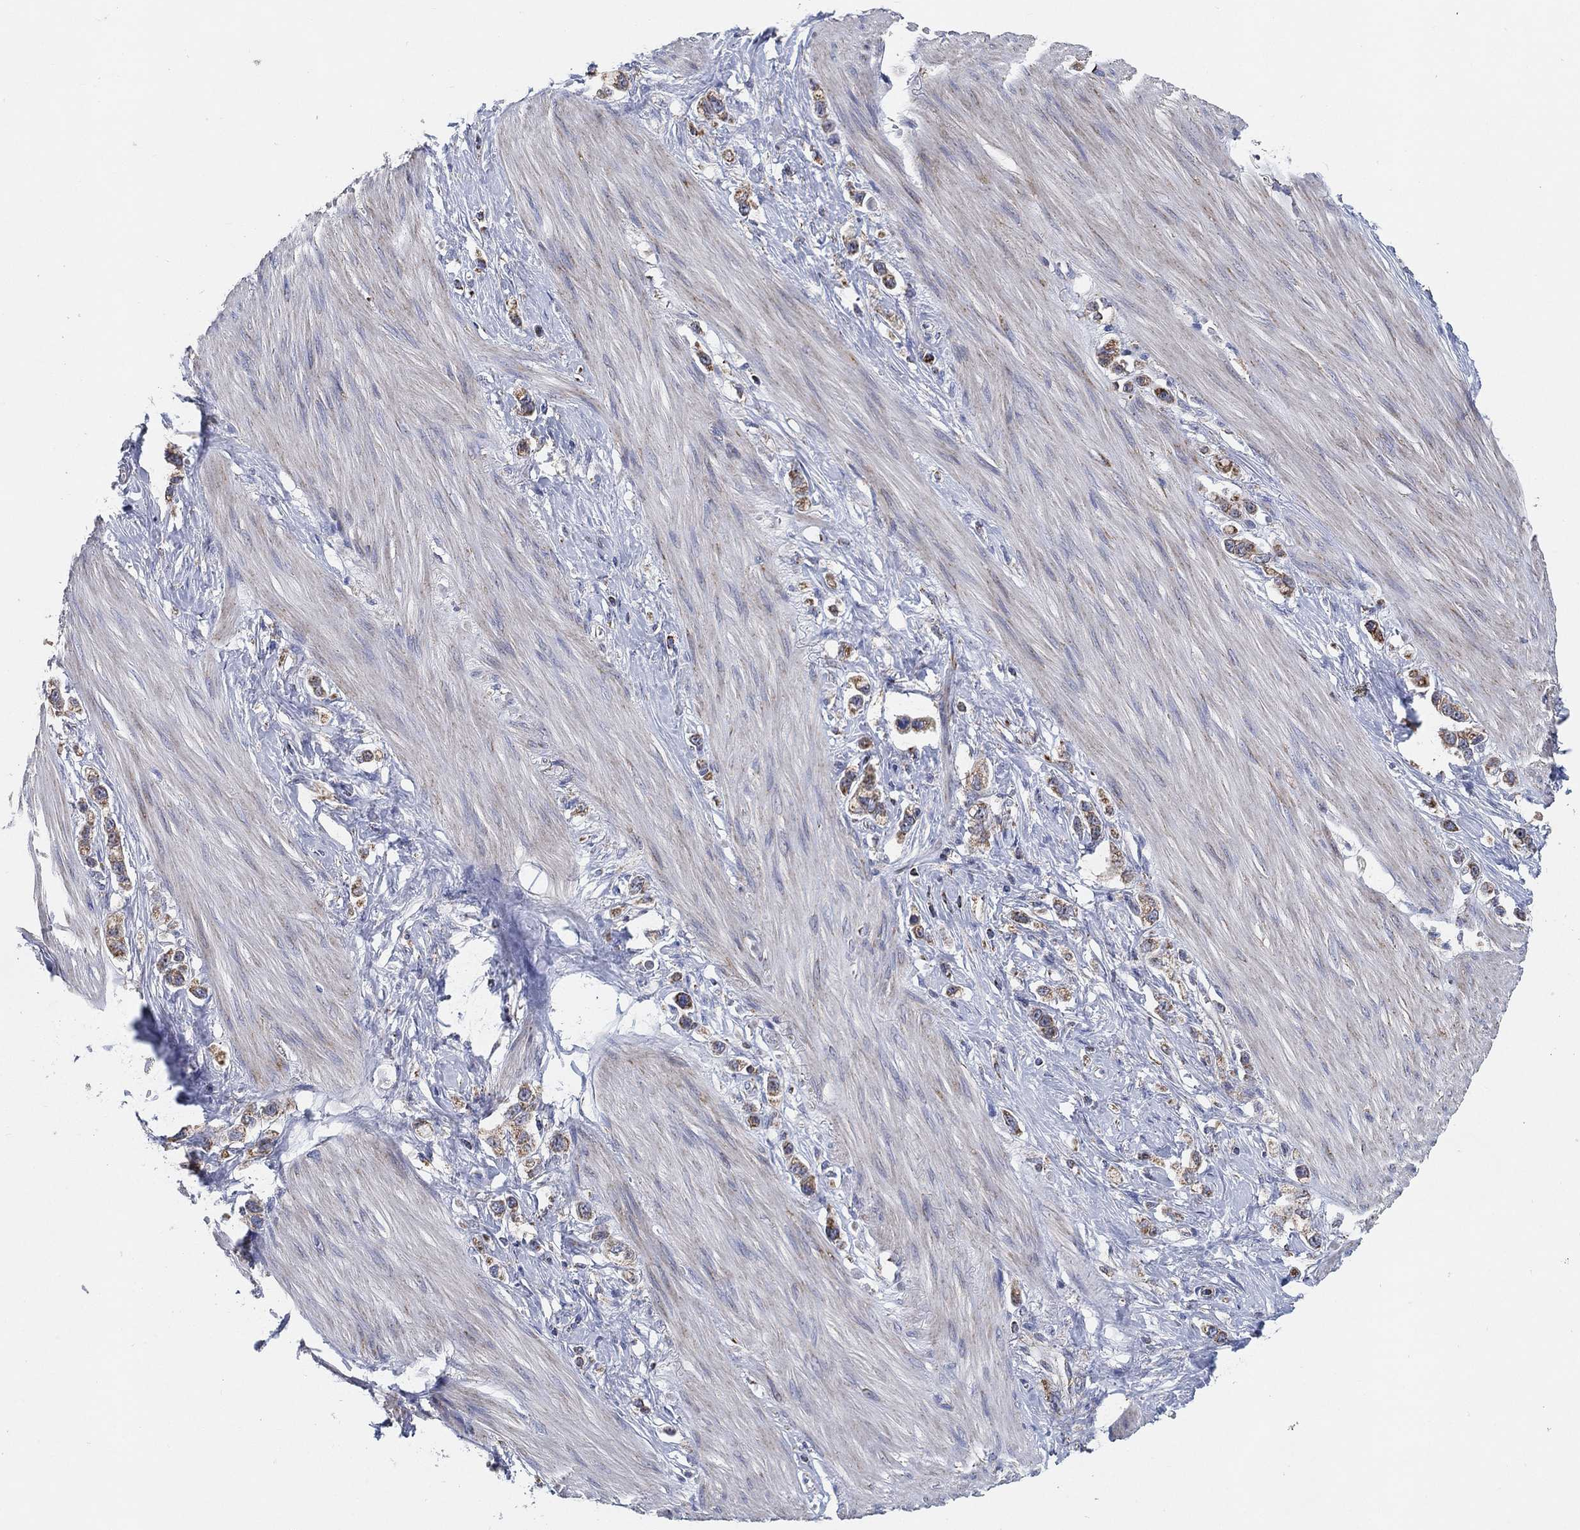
{"staining": {"intensity": "weak", "quantity": "<25%", "location": "cytoplasmic/membranous"}, "tissue": "stomach cancer", "cell_type": "Tumor cells", "image_type": "cancer", "snomed": [{"axis": "morphology", "description": "Normal tissue, NOS"}, {"axis": "morphology", "description": "Adenocarcinoma, NOS"}, {"axis": "morphology", "description": "Adenocarcinoma, High grade"}, {"axis": "topography", "description": "Stomach, upper"}, {"axis": "topography", "description": "Stomach"}], "caption": "Tumor cells show no significant protein expression in stomach cancer (adenocarcinoma). (DAB immunohistochemistry (IHC), high magnification).", "gene": "GCAT", "patient": {"sex": "female", "age": 65}}